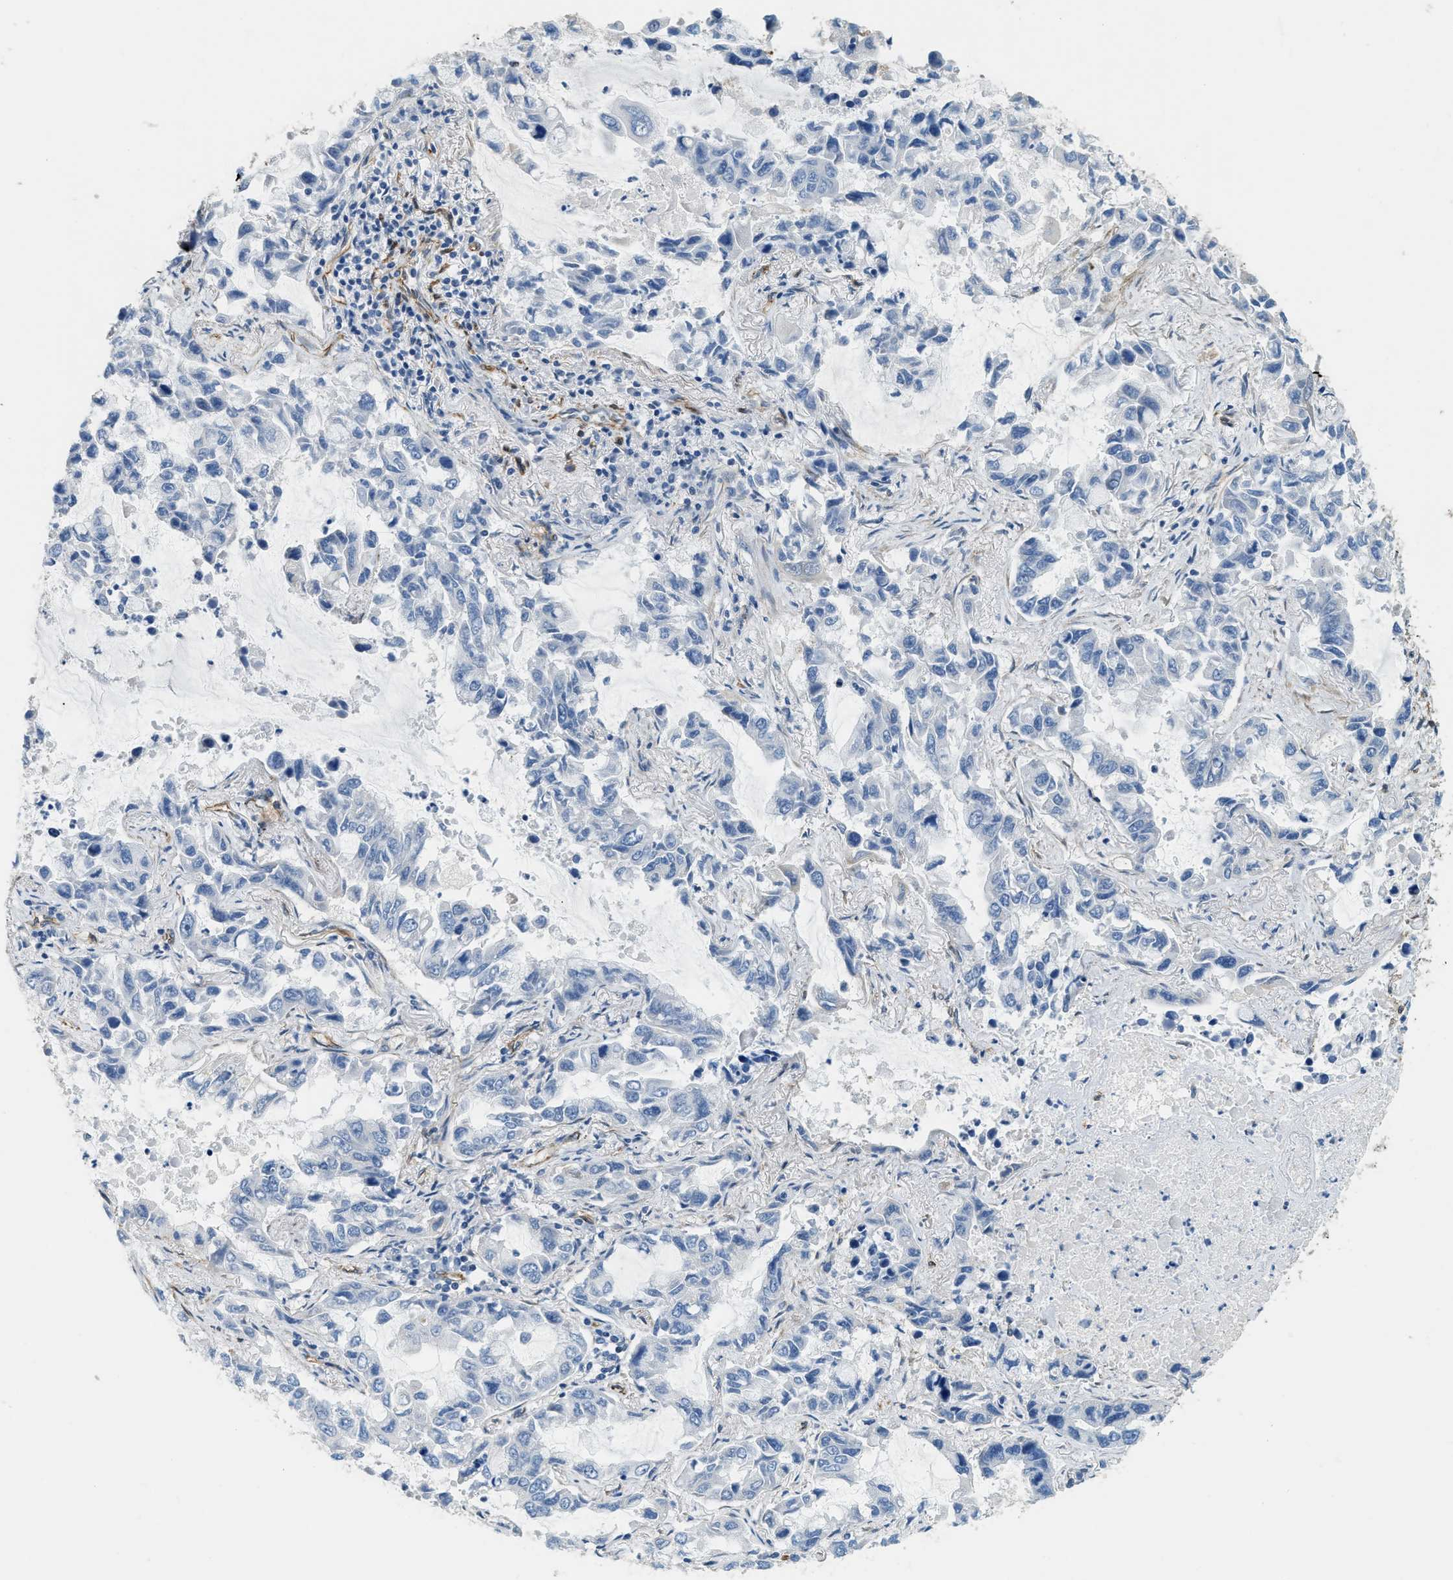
{"staining": {"intensity": "negative", "quantity": "none", "location": "none"}, "tissue": "lung cancer", "cell_type": "Tumor cells", "image_type": "cancer", "snomed": [{"axis": "morphology", "description": "Adenocarcinoma, NOS"}, {"axis": "topography", "description": "Lung"}], "caption": "An immunohistochemistry (IHC) image of adenocarcinoma (lung) is shown. There is no staining in tumor cells of adenocarcinoma (lung).", "gene": "TMEM43", "patient": {"sex": "male", "age": 64}}